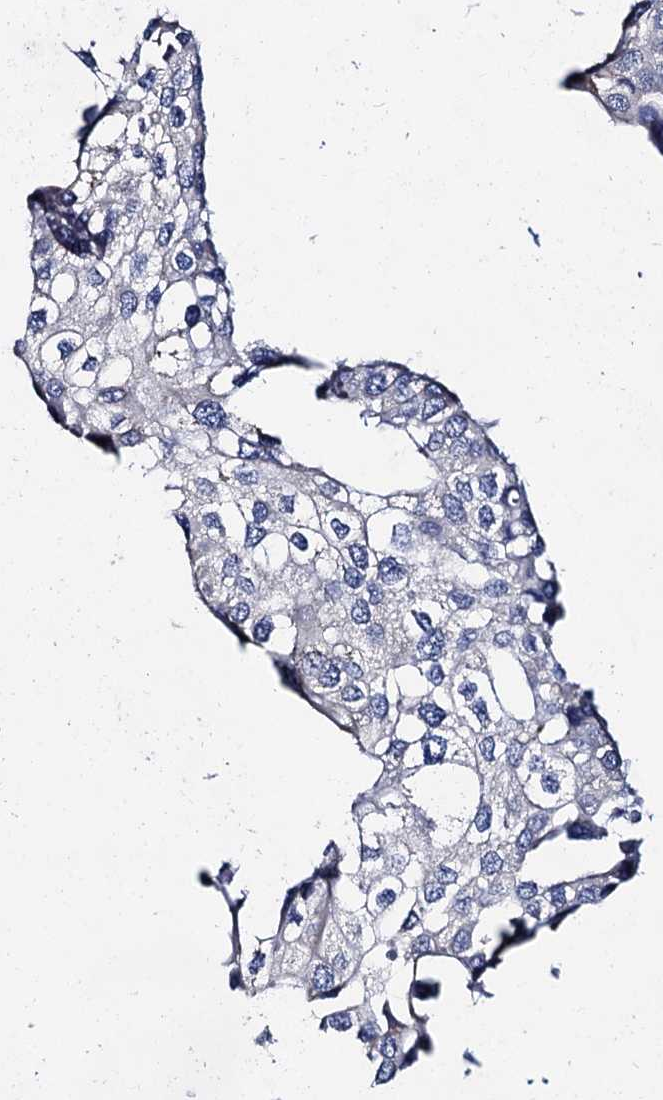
{"staining": {"intensity": "negative", "quantity": "none", "location": "none"}, "tissue": "urothelial cancer", "cell_type": "Tumor cells", "image_type": "cancer", "snomed": [{"axis": "morphology", "description": "Urothelial carcinoma, High grade"}, {"axis": "topography", "description": "Urinary bladder"}], "caption": "The image shows no staining of tumor cells in urothelial cancer.", "gene": "CAPRIN2", "patient": {"sex": "male", "age": 64}}